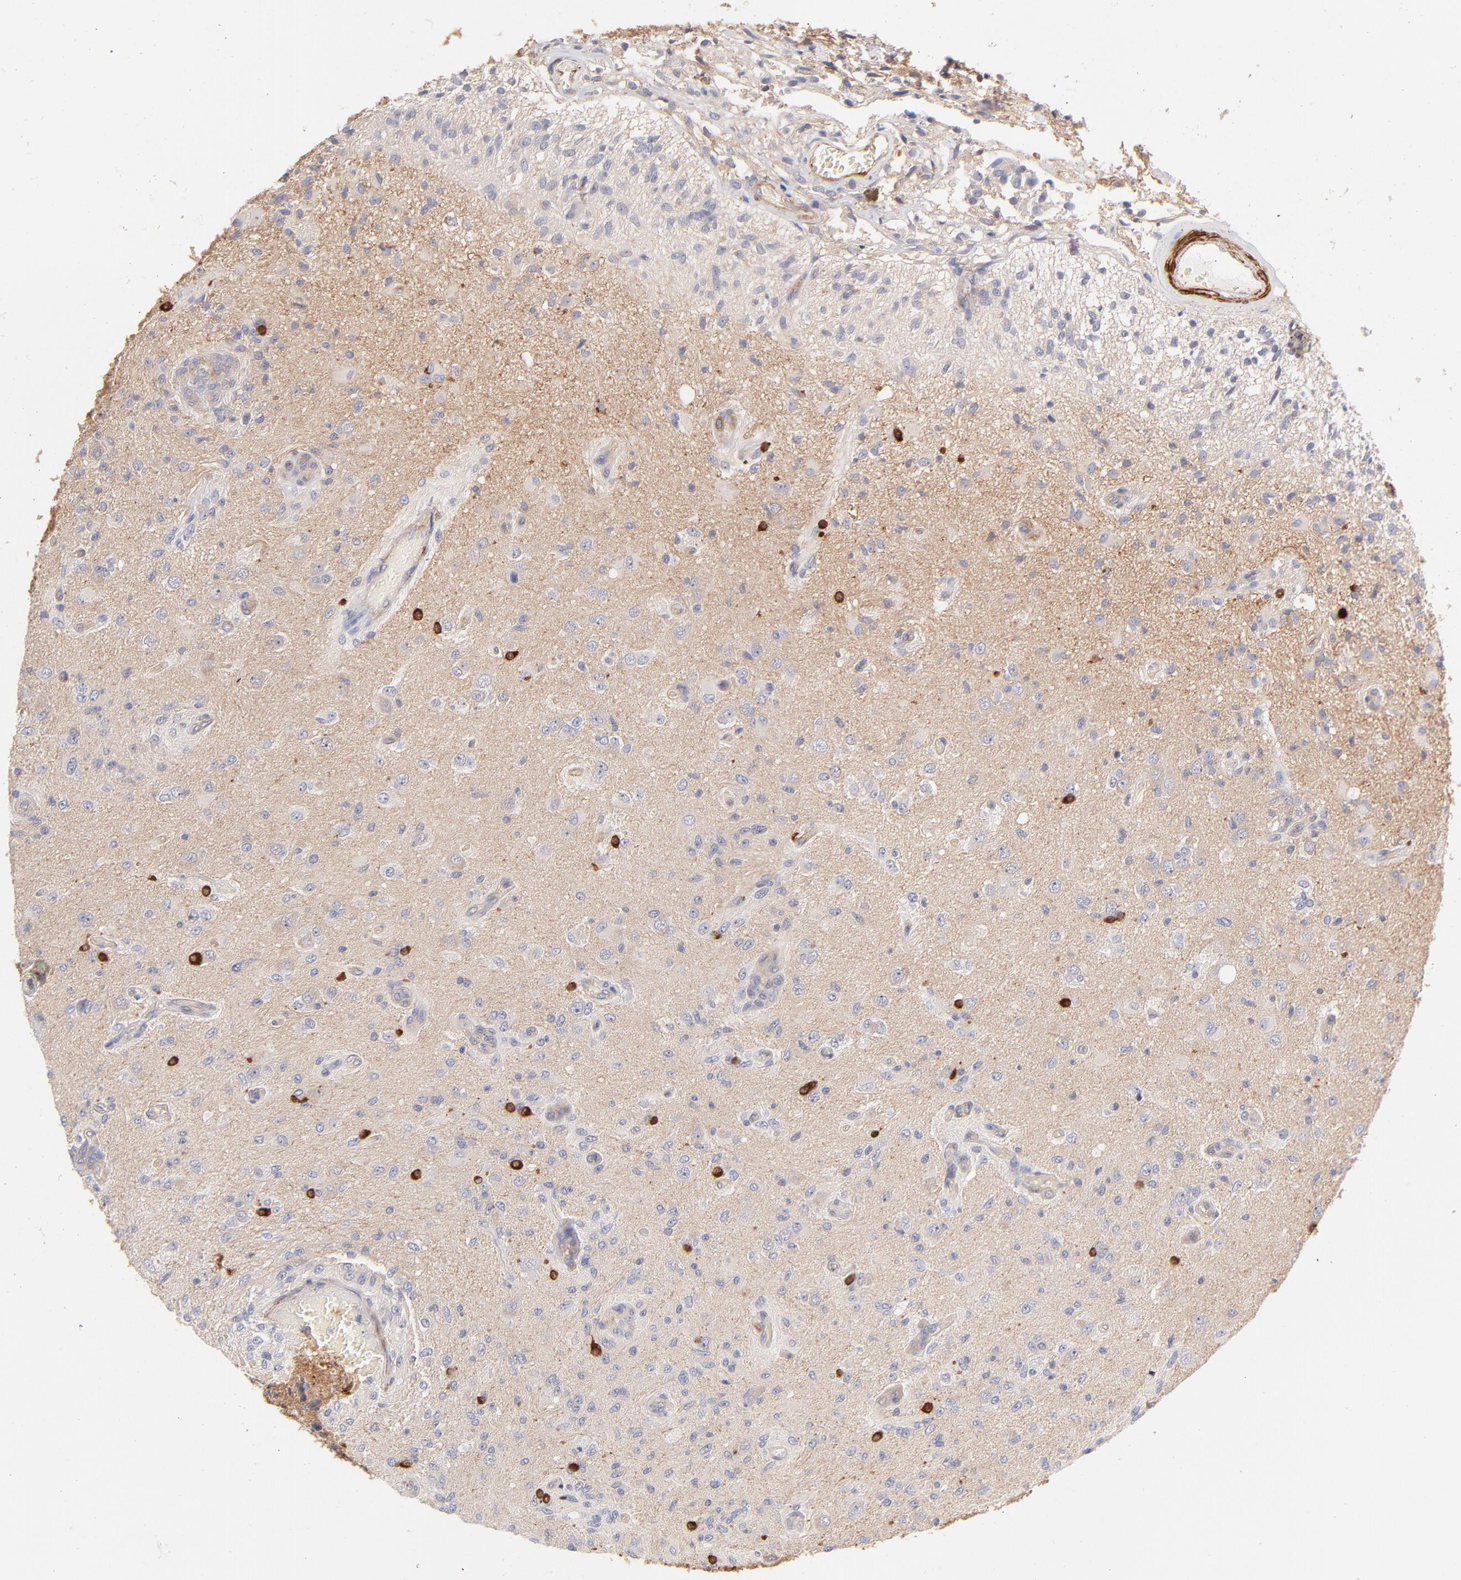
{"staining": {"intensity": "strong", "quantity": "<25%", "location": "cytoplasmic/membranous"}, "tissue": "glioma", "cell_type": "Tumor cells", "image_type": "cancer", "snomed": [{"axis": "morphology", "description": "Normal tissue, NOS"}, {"axis": "morphology", "description": "Glioma, malignant, High grade"}, {"axis": "topography", "description": "Cerebral cortex"}], "caption": "An immunohistochemistry micrograph of neoplastic tissue is shown. Protein staining in brown labels strong cytoplasmic/membranous positivity in glioma within tumor cells. (DAB (3,3'-diaminobenzidine) IHC, brown staining for protein, blue staining for nuclei).", "gene": "LDLRAP1", "patient": {"sex": "male", "age": 77}}